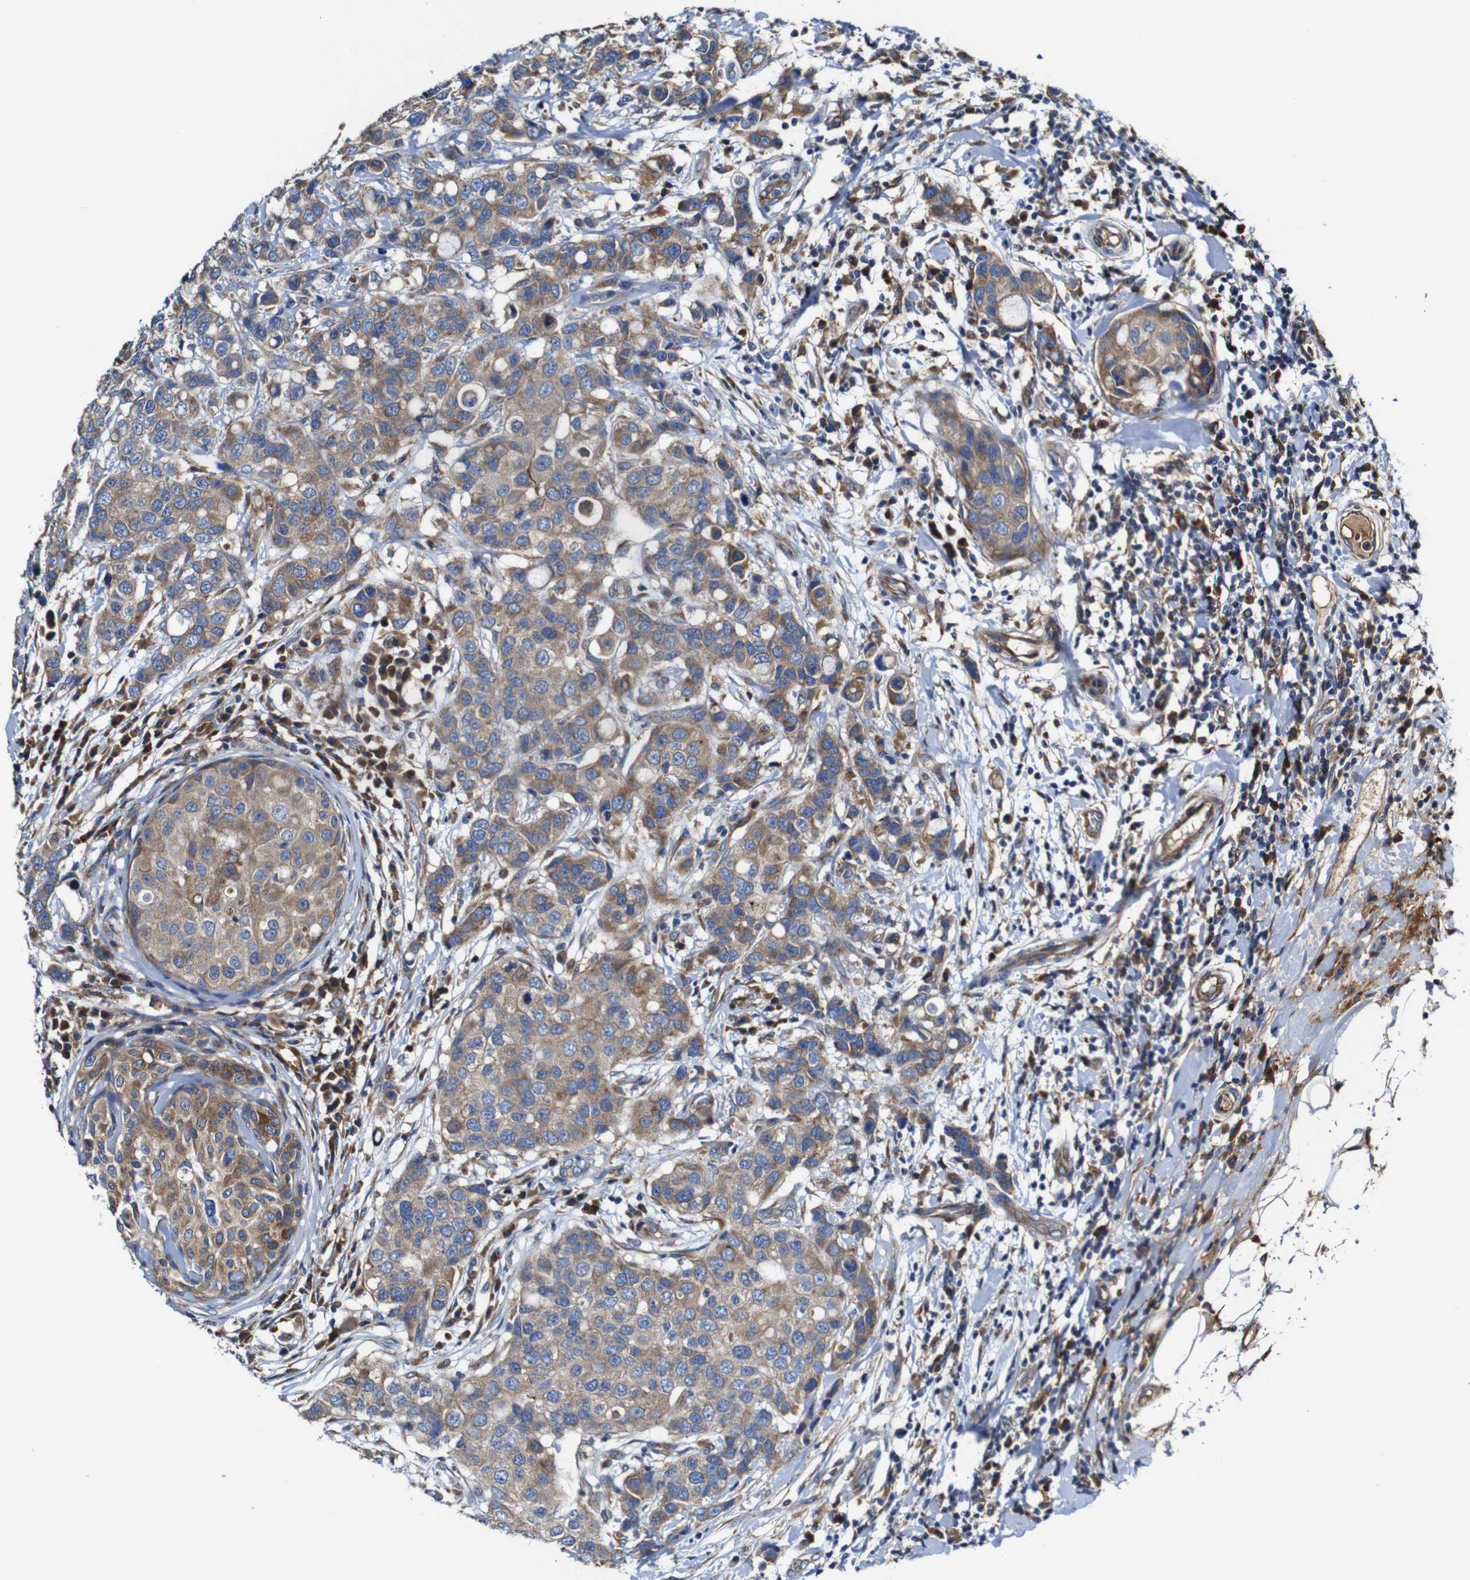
{"staining": {"intensity": "moderate", "quantity": "<25%", "location": "cytoplasmic/membranous"}, "tissue": "breast cancer", "cell_type": "Tumor cells", "image_type": "cancer", "snomed": [{"axis": "morphology", "description": "Duct carcinoma"}, {"axis": "topography", "description": "Breast"}], "caption": "Breast cancer stained for a protein shows moderate cytoplasmic/membranous positivity in tumor cells. The staining was performed using DAB, with brown indicating positive protein expression. Nuclei are stained blue with hematoxylin.", "gene": "CLCC1", "patient": {"sex": "female", "age": 27}}